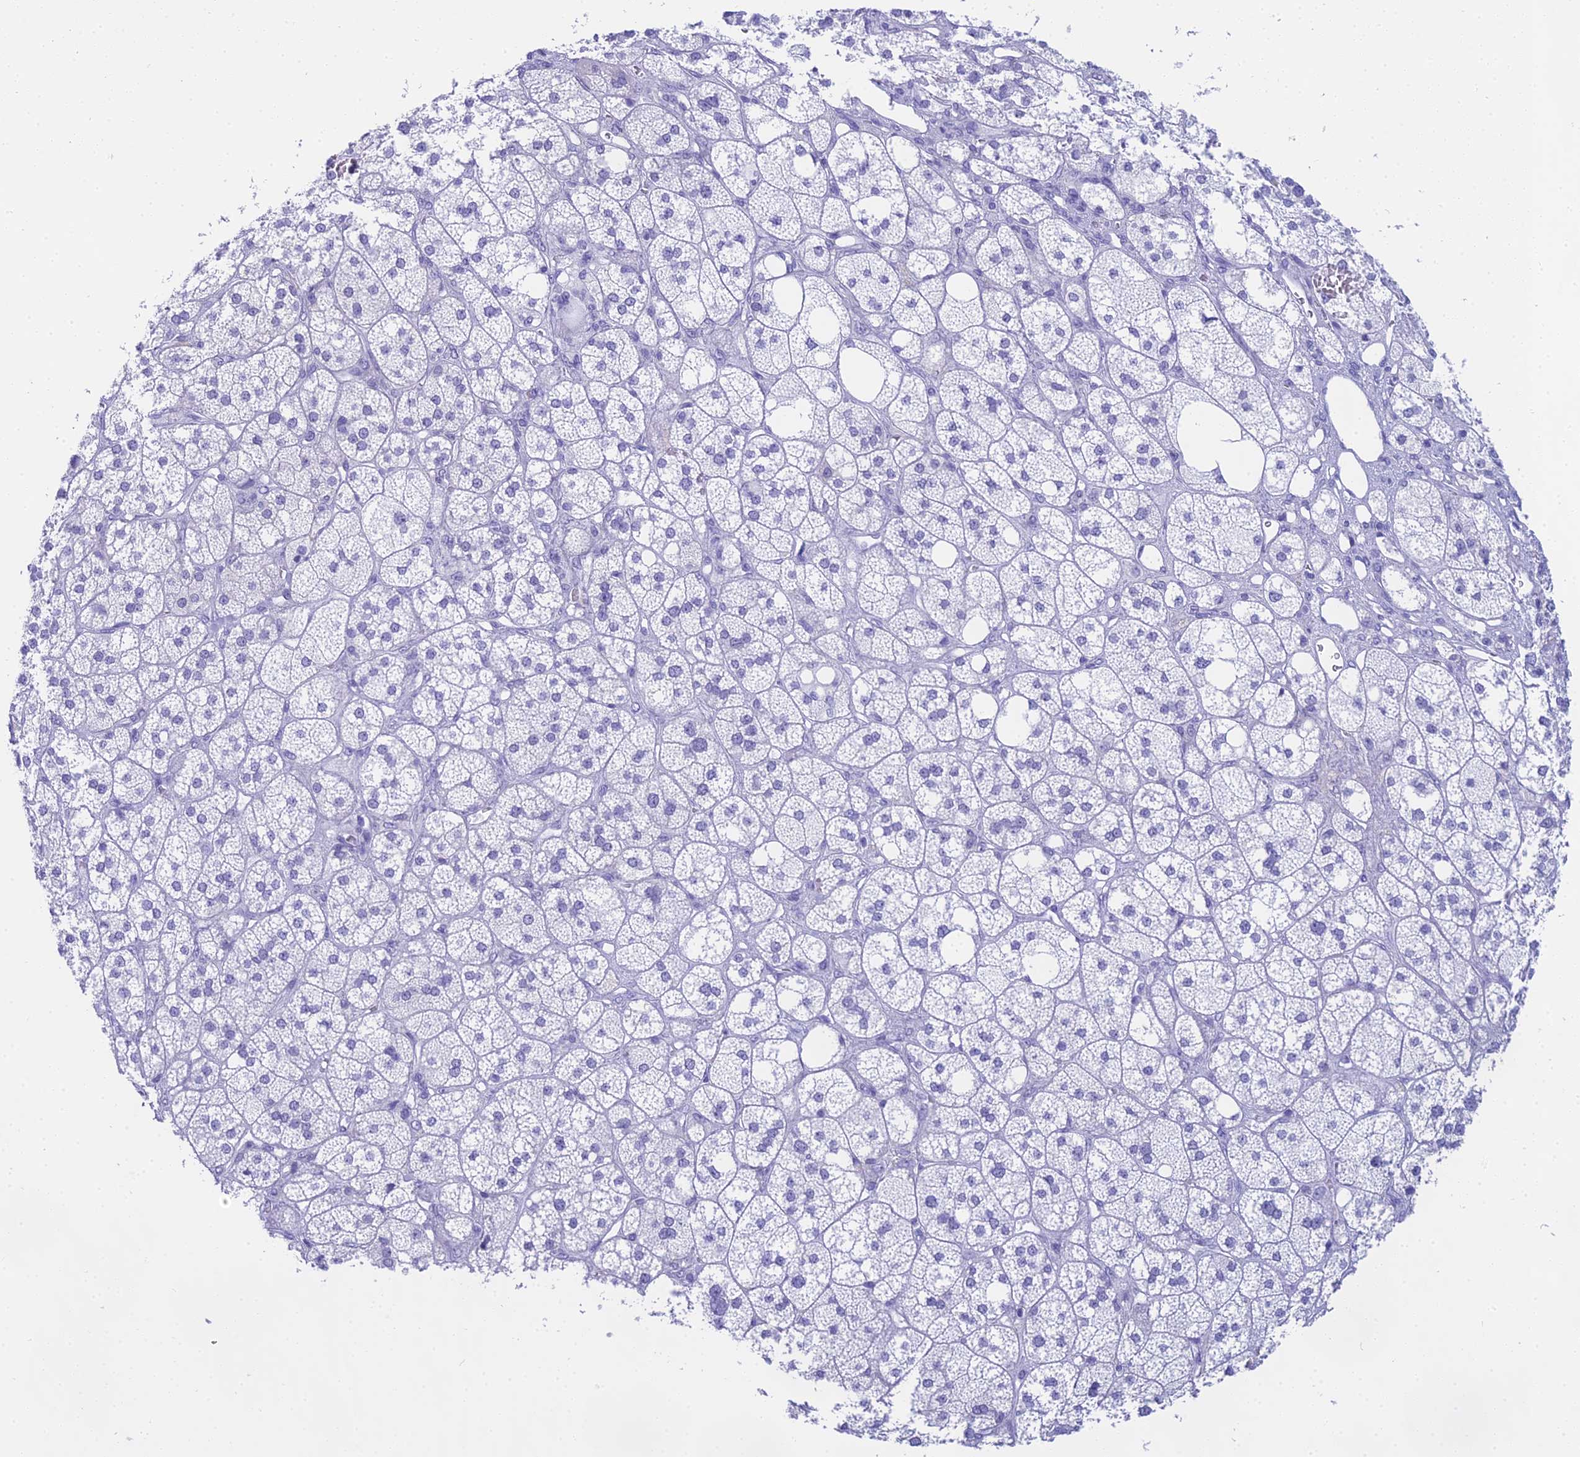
{"staining": {"intensity": "negative", "quantity": "none", "location": "none"}, "tissue": "adrenal gland", "cell_type": "Glandular cells", "image_type": "normal", "snomed": [{"axis": "morphology", "description": "Normal tissue, NOS"}, {"axis": "topography", "description": "Adrenal gland"}], "caption": "This is a photomicrograph of immunohistochemistry staining of unremarkable adrenal gland, which shows no staining in glandular cells.", "gene": "UNC80", "patient": {"sex": "male", "age": 61}}